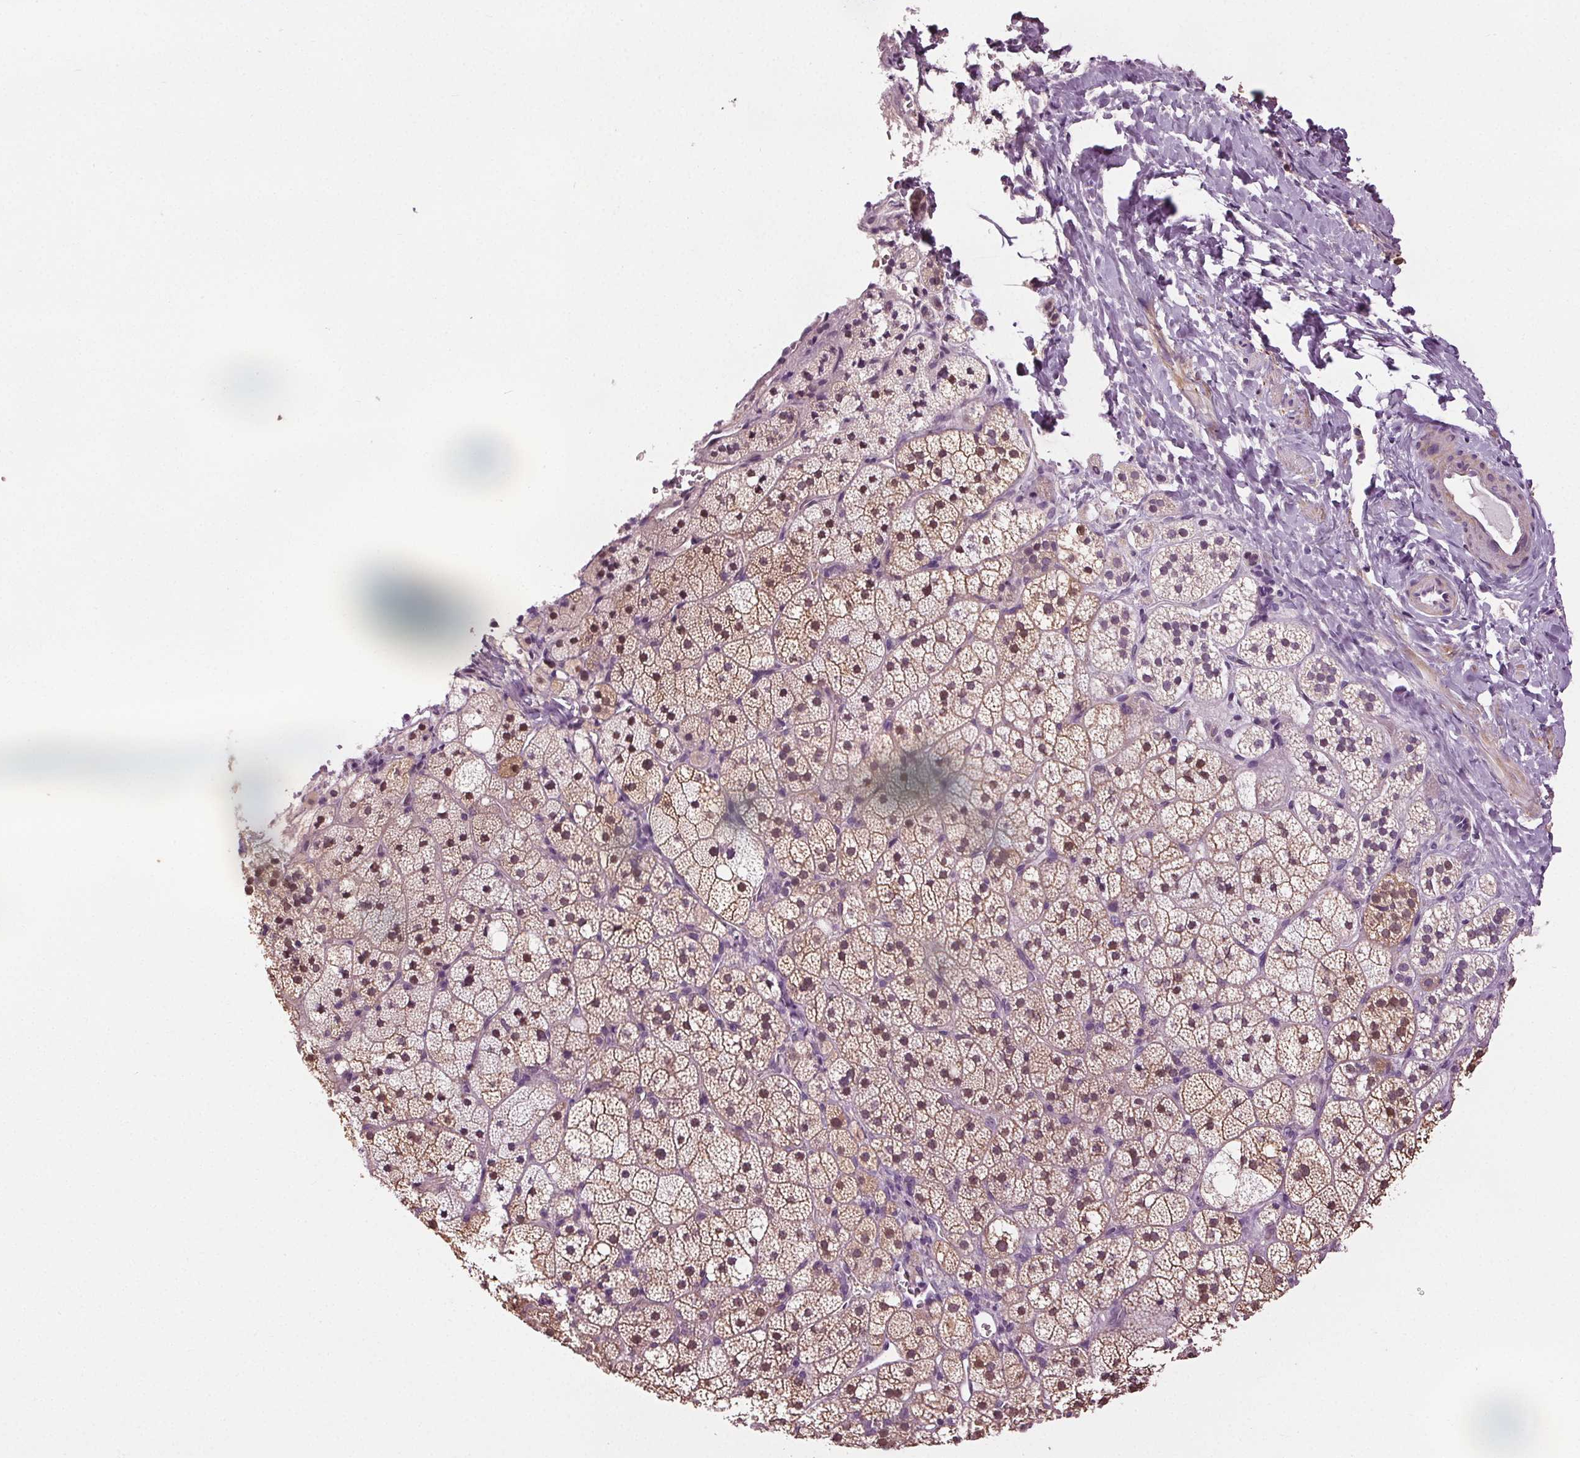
{"staining": {"intensity": "weak", "quantity": "25%-75%", "location": "cytoplasmic/membranous"}, "tissue": "adrenal gland", "cell_type": "Glandular cells", "image_type": "normal", "snomed": [{"axis": "morphology", "description": "Normal tissue, NOS"}, {"axis": "topography", "description": "Adrenal gland"}], "caption": "Immunohistochemistry (IHC) of unremarkable human adrenal gland shows low levels of weak cytoplasmic/membranous staining in about 25%-75% of glandular cells. Using DAB (3,3'-diaminobenzidine) (brown) and hematoxylin (blue) stains, captured at high magnification using brightfield microscopy.", "gene": "RASA1", "patient": {"sex": "male", "age": 53}}